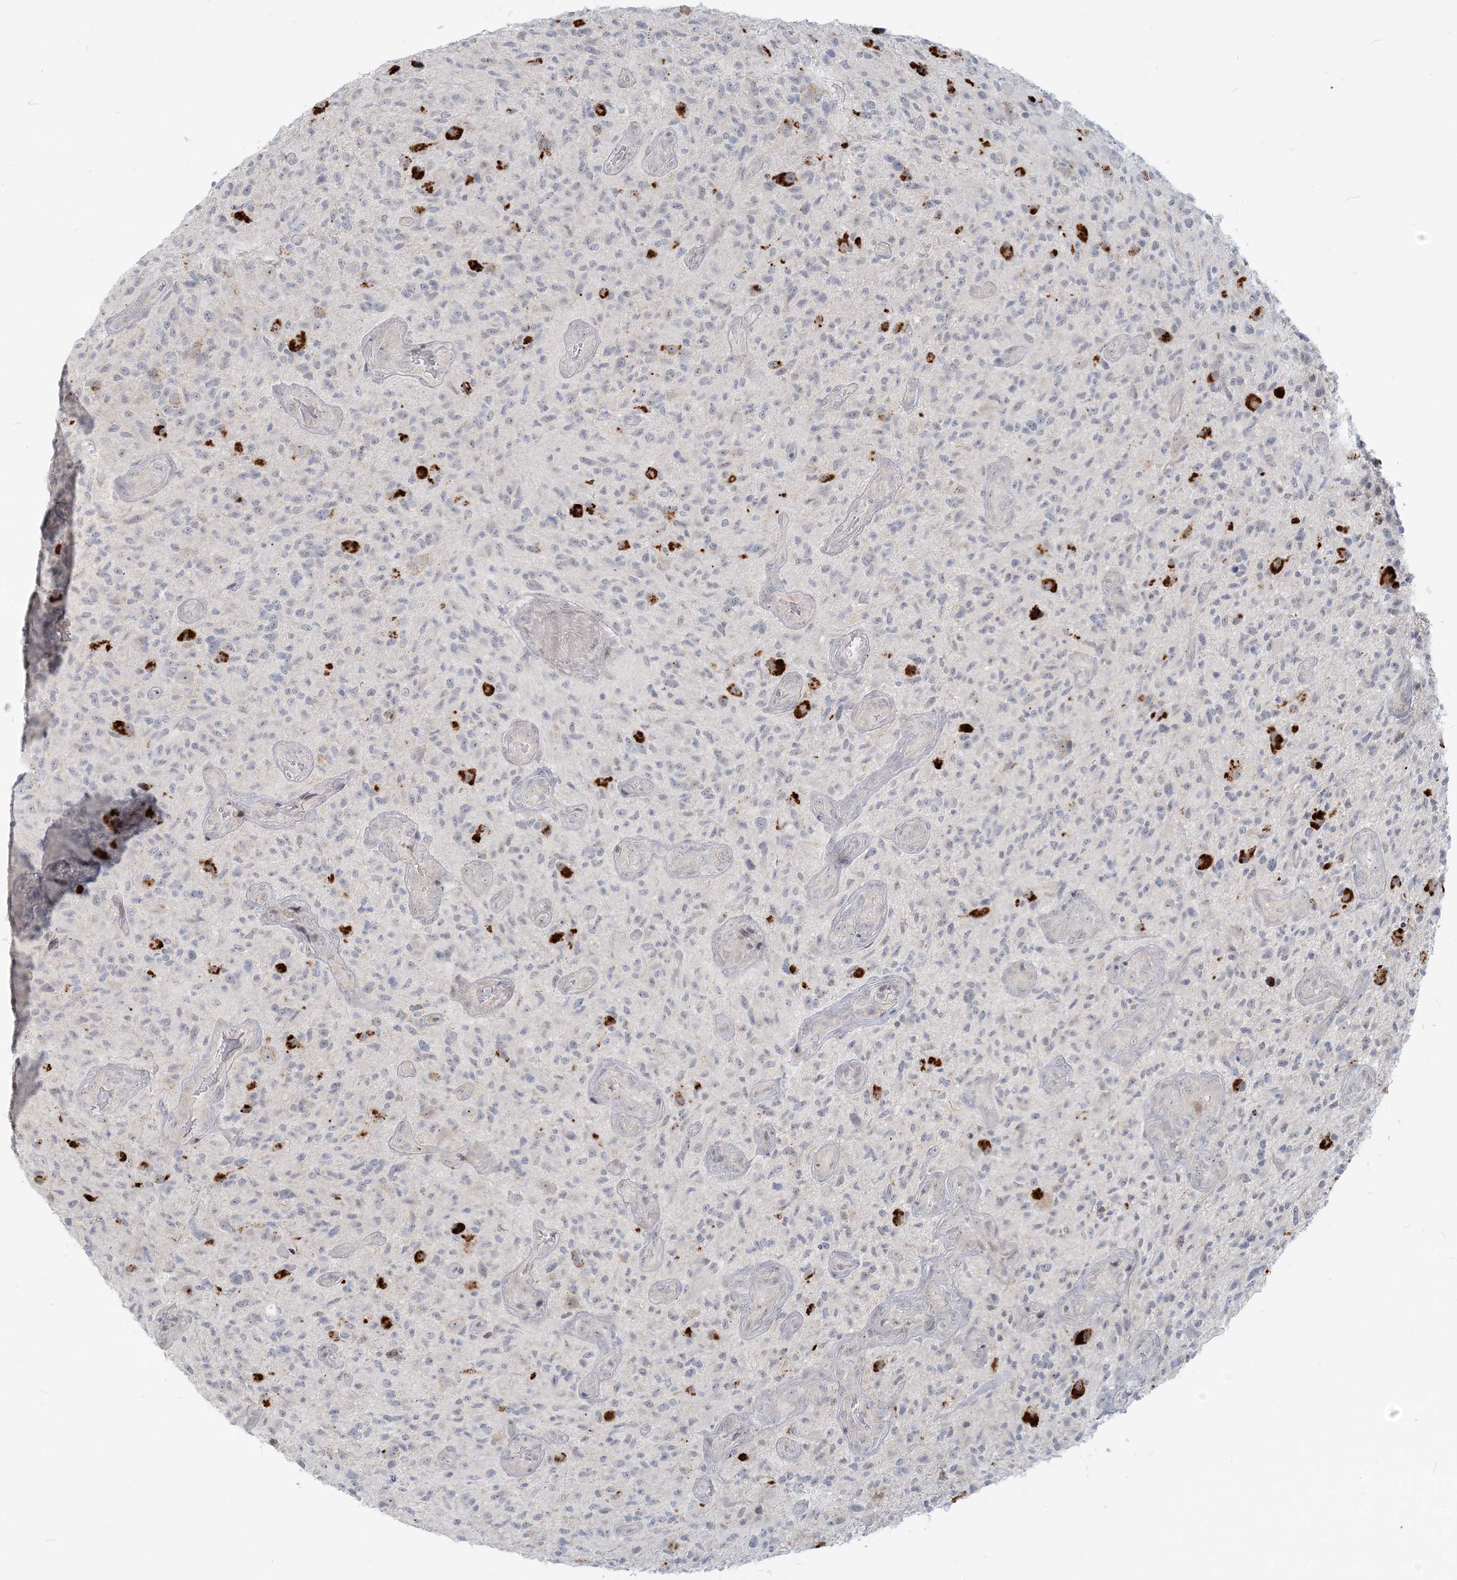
{"staining": {"intensity": "negative", "quantity": "none", "location": "none"}, "tissue": "glioma", "cell_type": "Tumor cells", "image_type": "cancer", "snomed": [{"axis": "morphology", "description": "Glioma, malignant, High grade"}, {"axis": "topography", "description": "Brain"}], "caption": "IHC photomicrograph of glioma stained for a protein (brown), which exhibits no expression in tumor cells.", "gene": "SDAD1", "patient": {"sex": "male", "age": 47}}